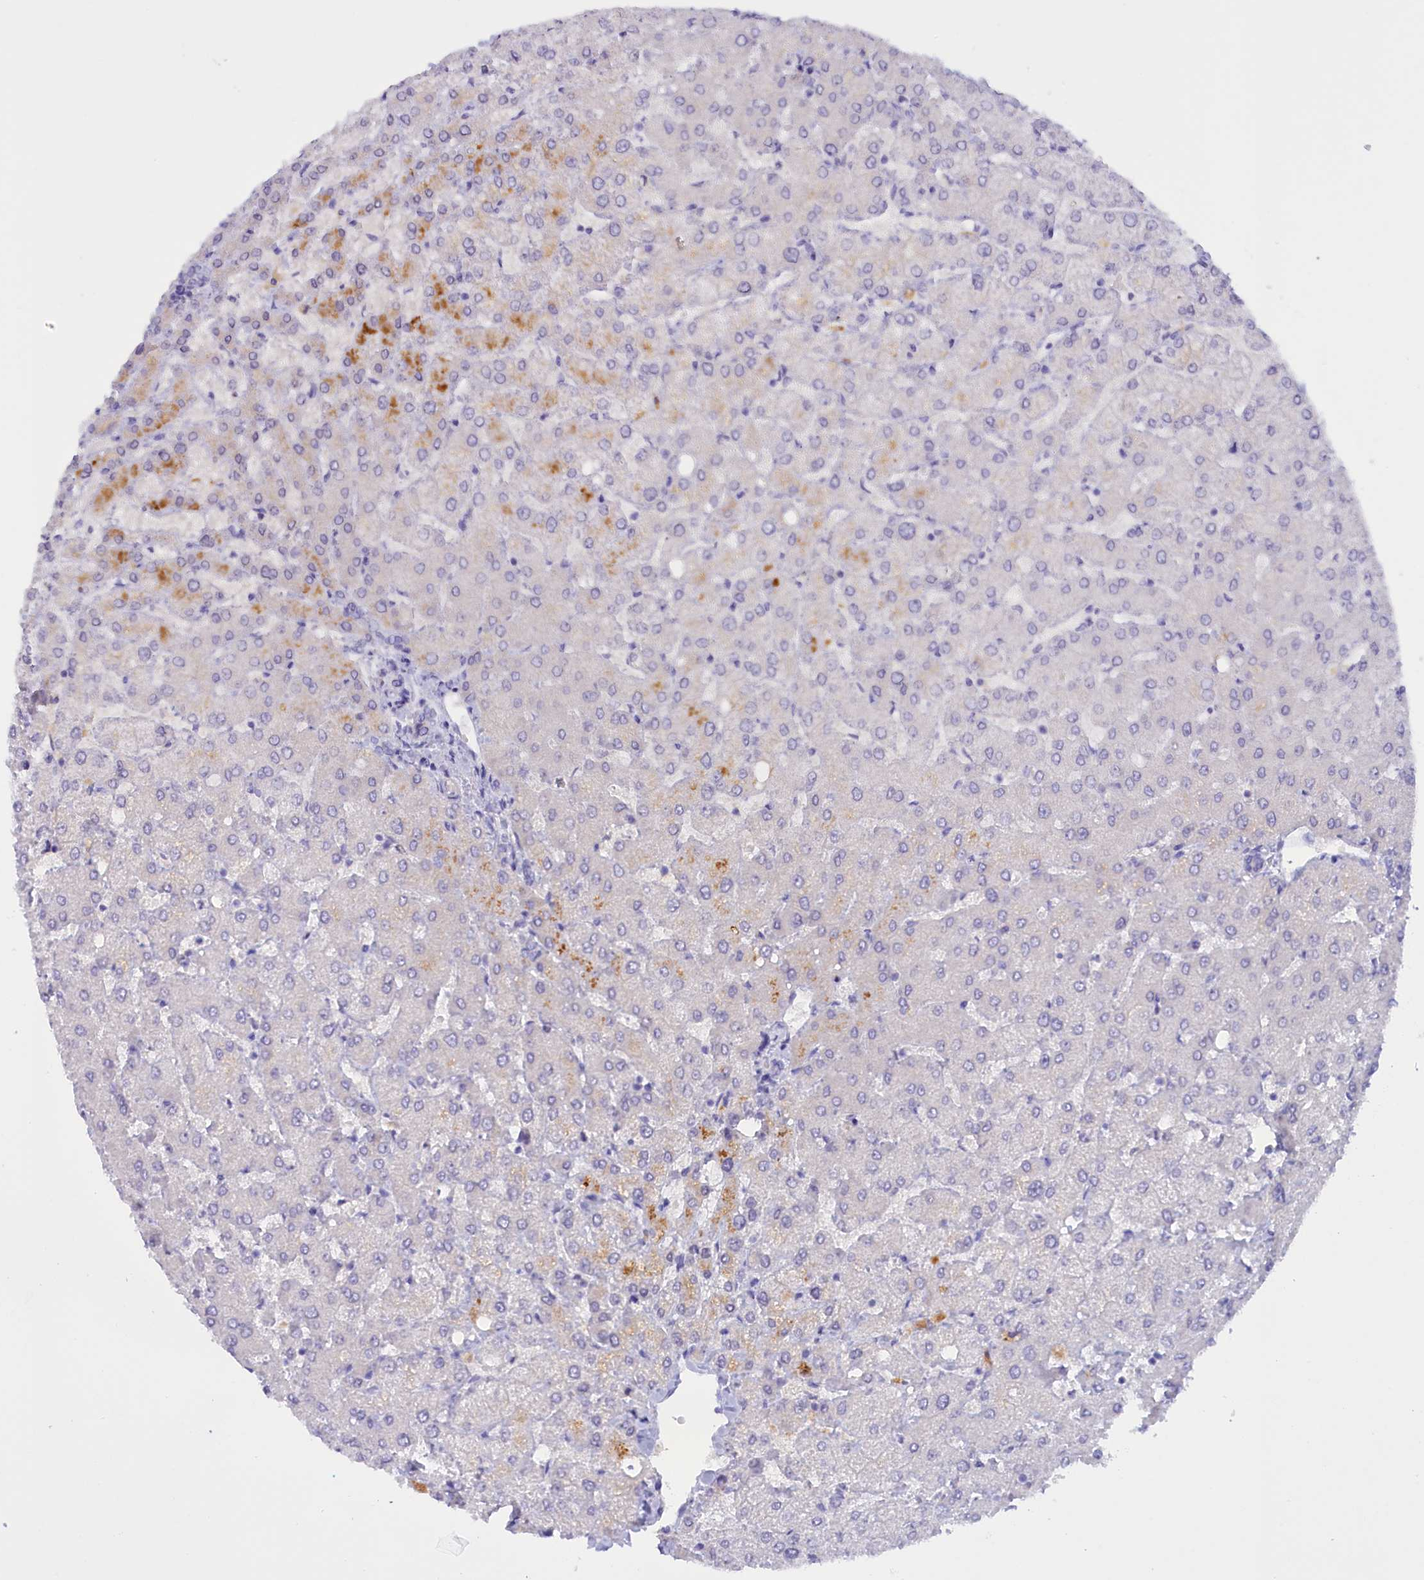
{"staining": {"intensity": "negative", "quantity": "none", "location": "none"}, "tissue": "liver", "cell_type": "Cholangiocytes", "image_type": "normal", "snomed": [{"axis": "morphology", "description": "Normal tissue, NOS"}, {"axis": "topography", "description": "Liver"}], "caption": "A micrograph of human liver is negative for staining in cholangiocytes. (Stains: DAB (3,3'-diaminobenzidine) immunohistochemistry with hematoxylin counter stain, Microscopy: brightfield microscopy at high magnification).", "gene": "PROK2", "patient": {"sex": "female", "age": 54}}